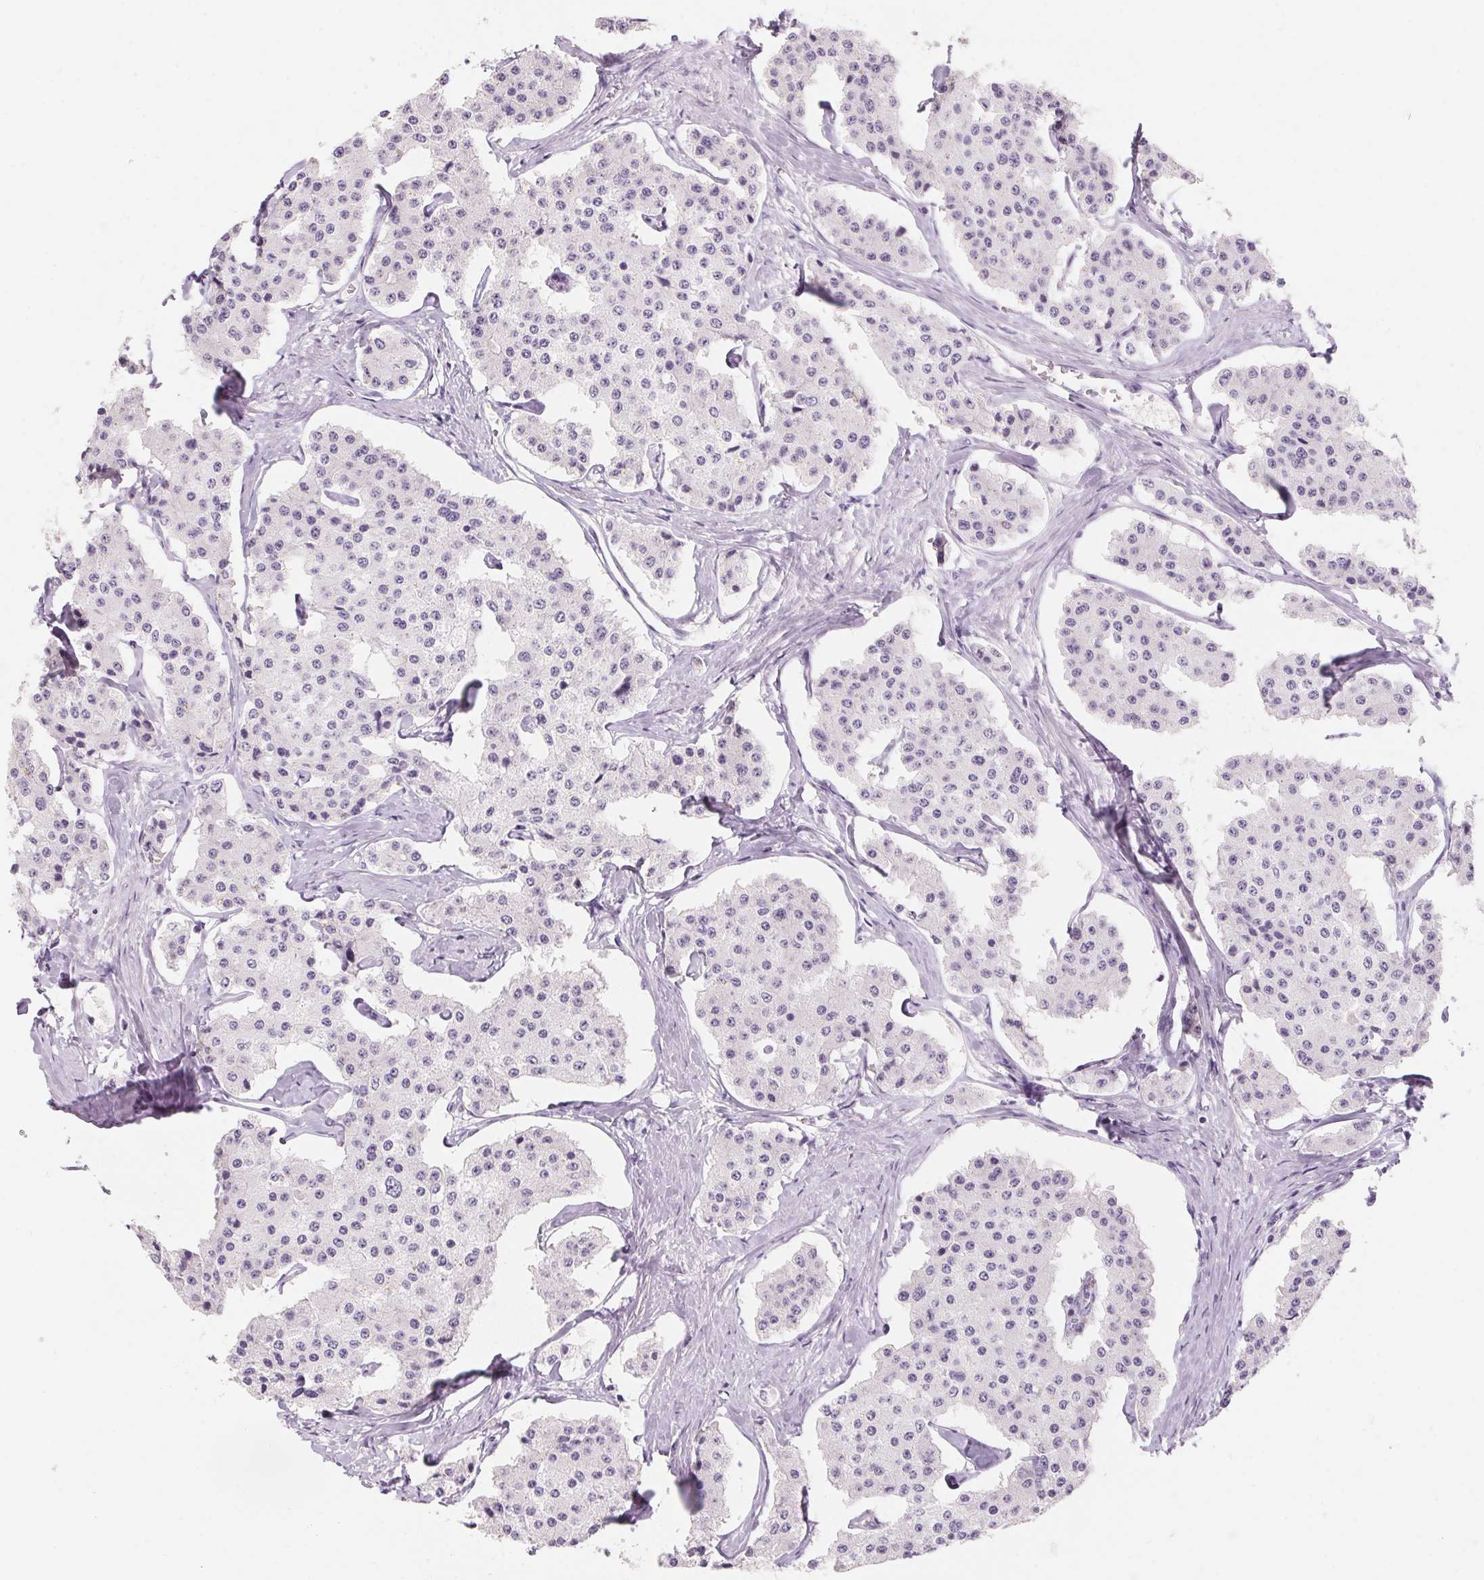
{"staining": {"intensity": "negative", "quantity": "none", "location": "none"}, "tissue": "carcinoid", "cell_type": "Tumor cells", "image_type": "cancer", "snomed": [{"axis": "morphology", "description": "Carcinoid, malignant, NOS"}, {"axis": "topography", "description": "Small intestine"}], "caption": "Histopathology image shows no protein expression in tumor cells of carcinoid (malignant) tissue.", "gene": "CAPZA3", "patient": {"sex": "female", "age": 65}}